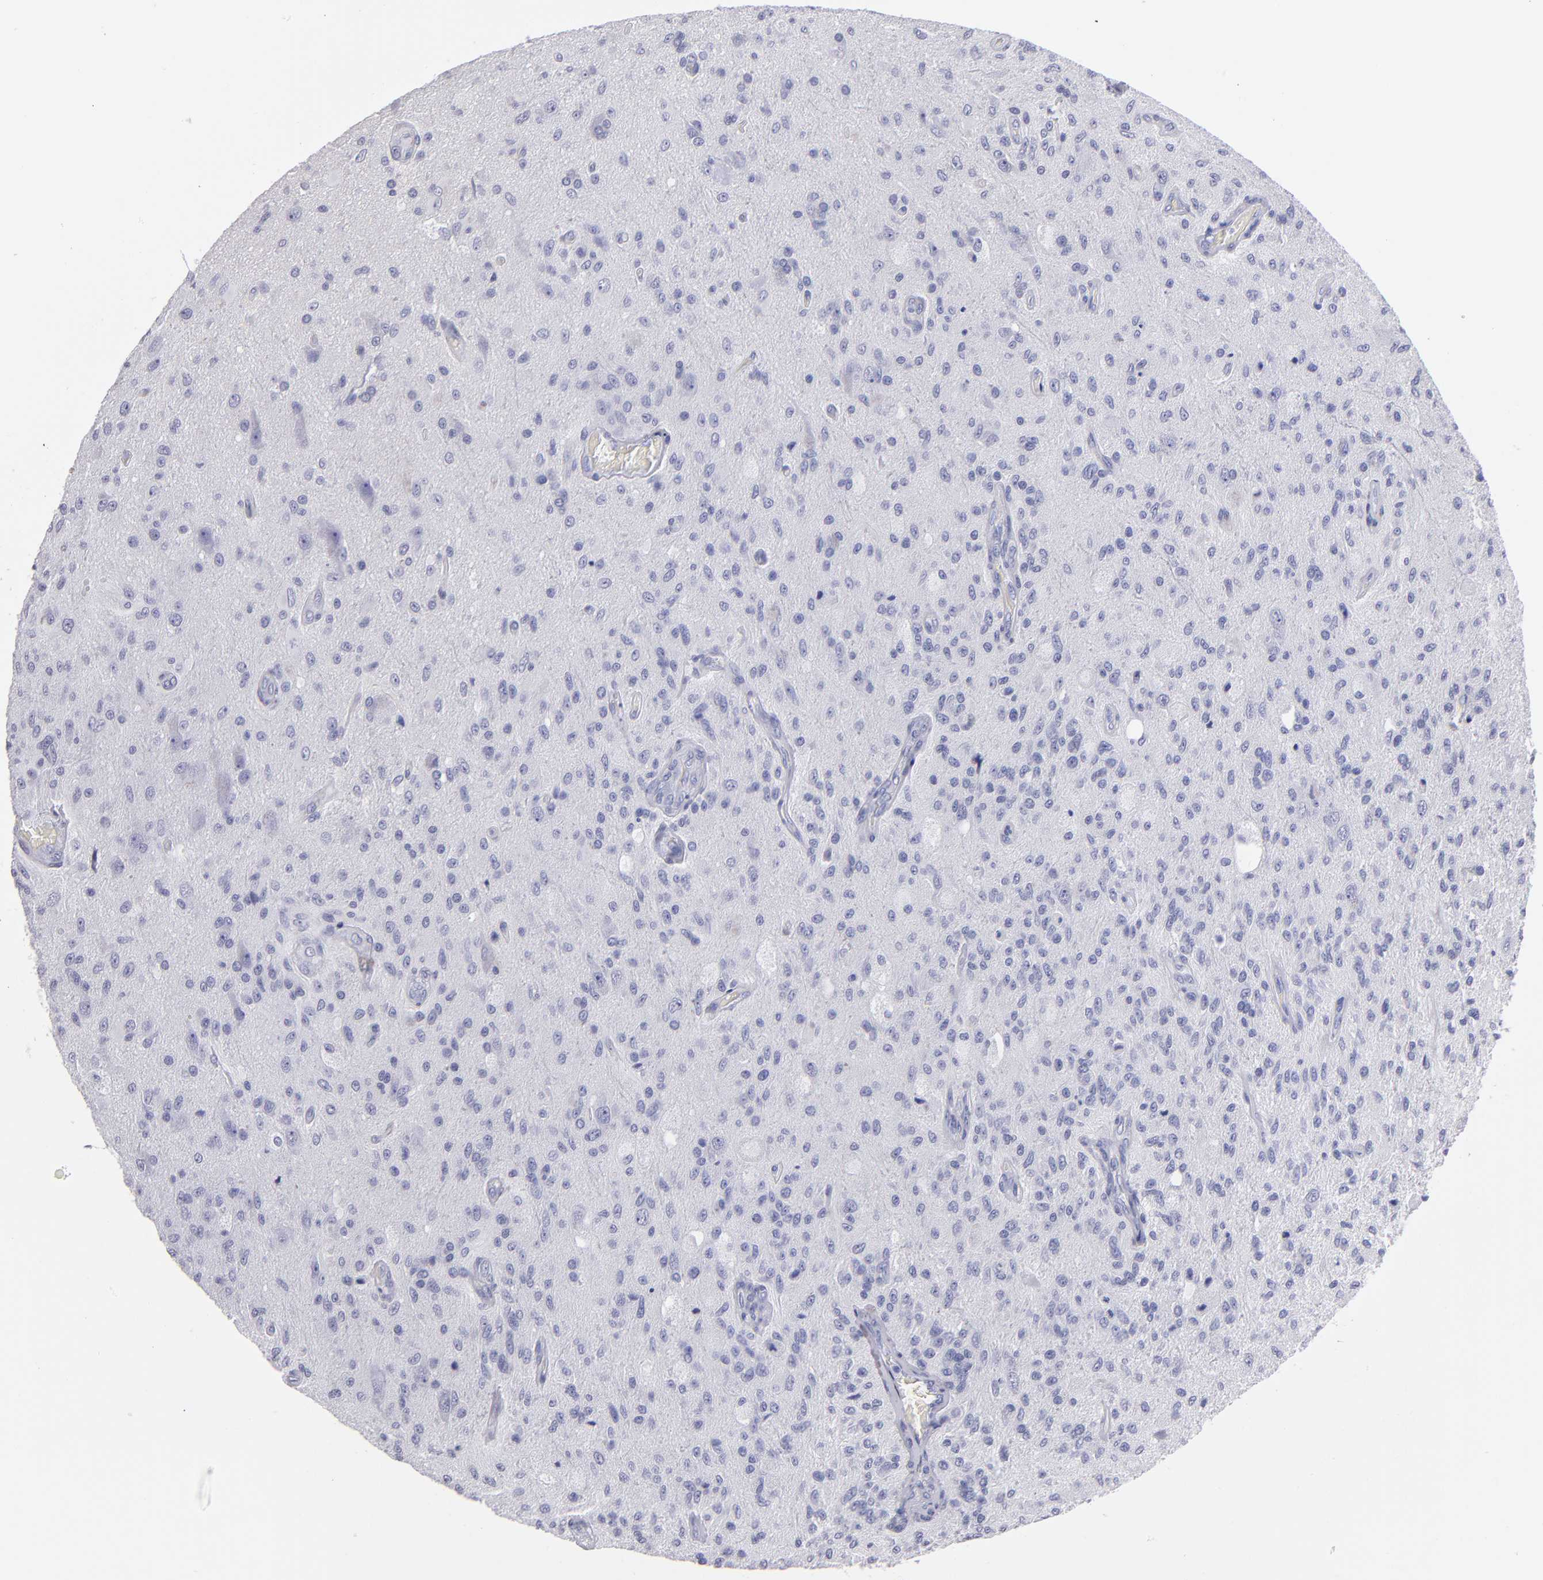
{"staining": {"intensity": "negative", "quantity": "none", "location": "none"}, "tissue": "glioma", "cell_type": "Tumor cells", "image_type": "cancer", "snomed": [{"axis": "morphology", "description": "Normal tissue, NOS"}, {"axis": "morphology", "description": "Glioma, malignant, High grade"}, {"axis": "topography", "description": "Cerebral cortex"}], "caption": "Immunohistochemical staining of human glioma displays no significant expression in tumor cells.", "gene": "MB", "patient": {"sex": "male", "age": 77}}